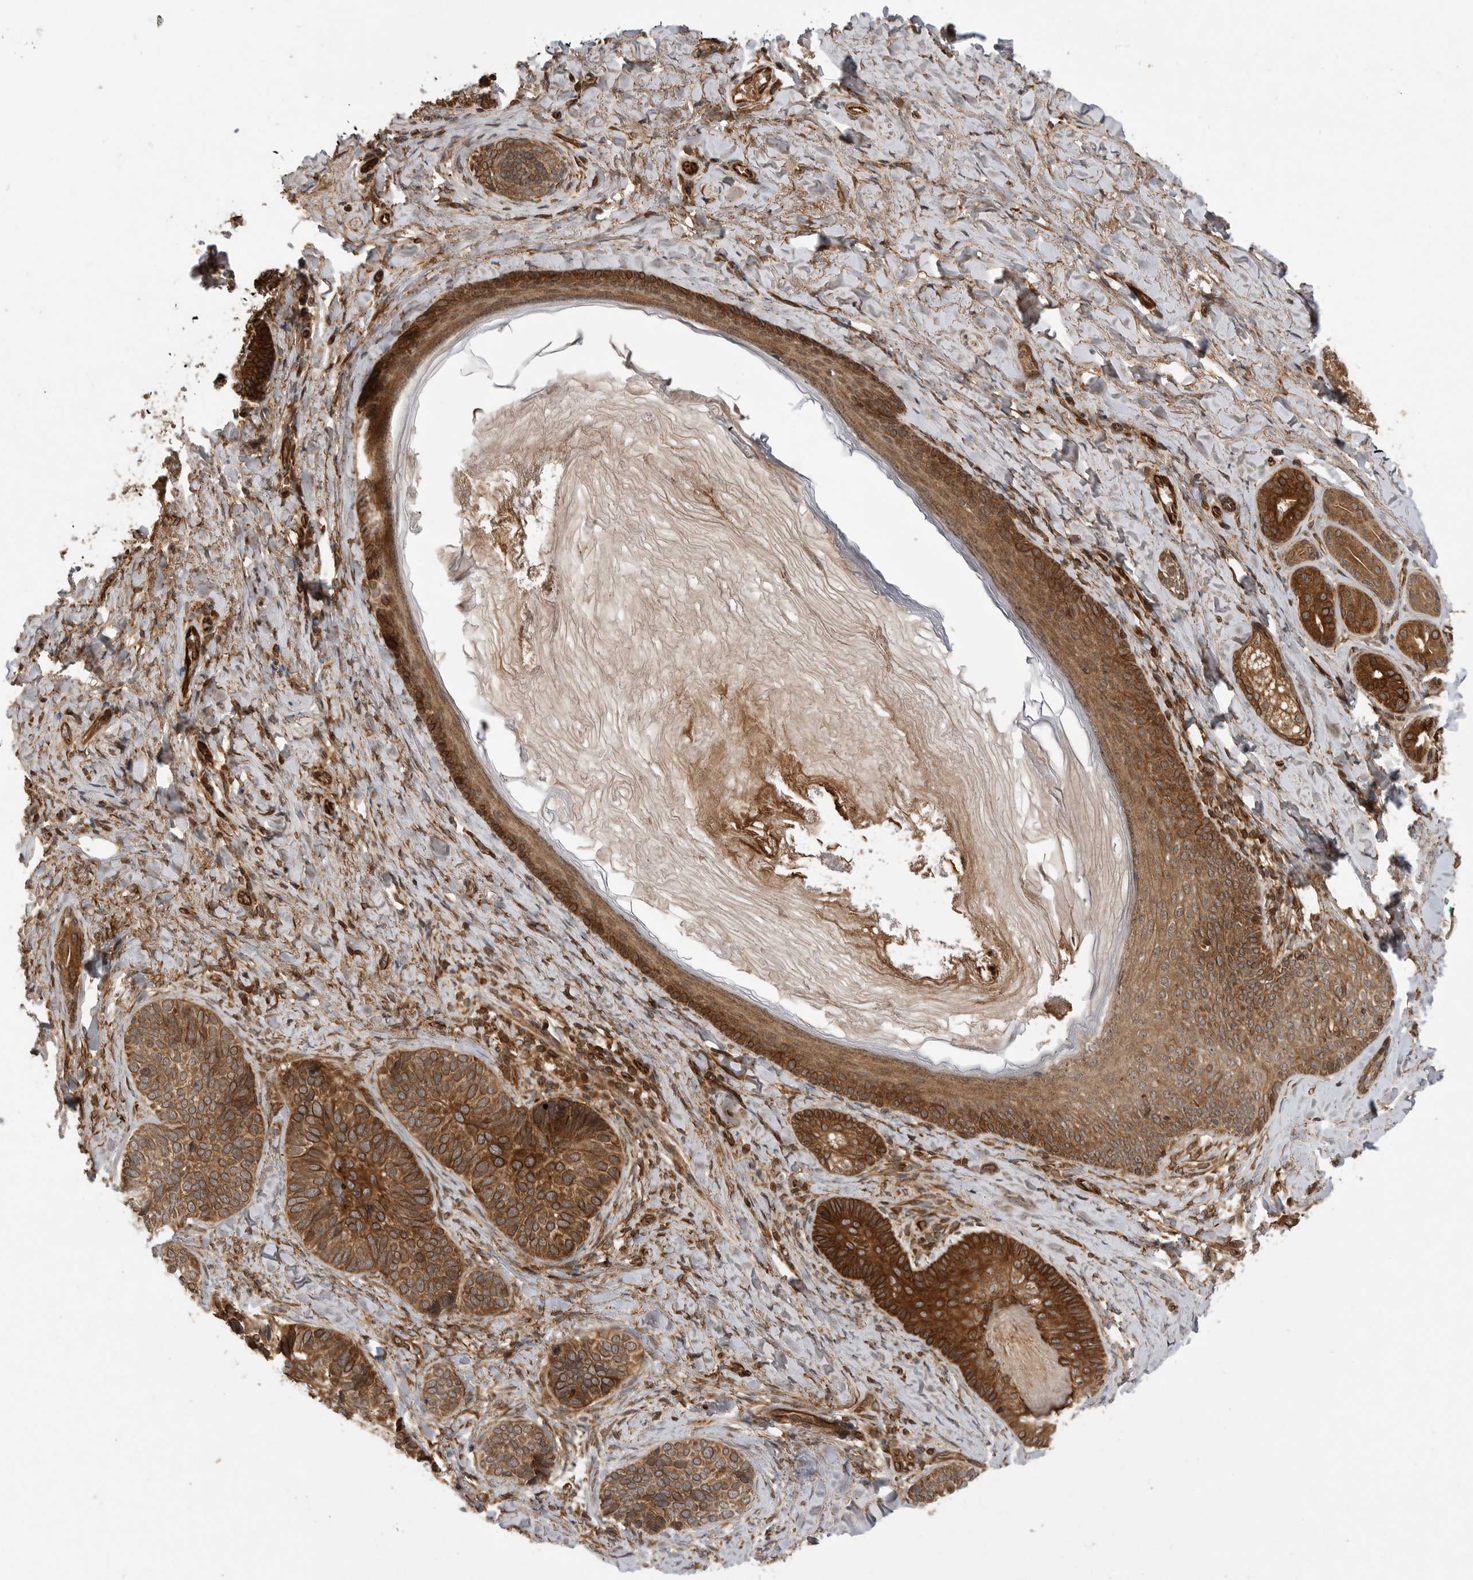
{"staining": {"intensity": "strong", "quantity": ">75%", "location": "cytoplasmic/membranous"}, "tissue": "skin cancer", "cell_type": "Tumor cells", "image_type": "cancer", "snomed": [{"axis": "morphology", "description": "Basal cell carcinoma"}, {"axis": "topography", "description": "Skin"}], "caption": "Protein expression analysis of skin cancer (basal cell carcinoma) demonstrates strong cytoplasmic/membranous expression in about >75% of tumor cells.", "gene": "PRDX4", "patient": {"sex": "male", "age": 62}}